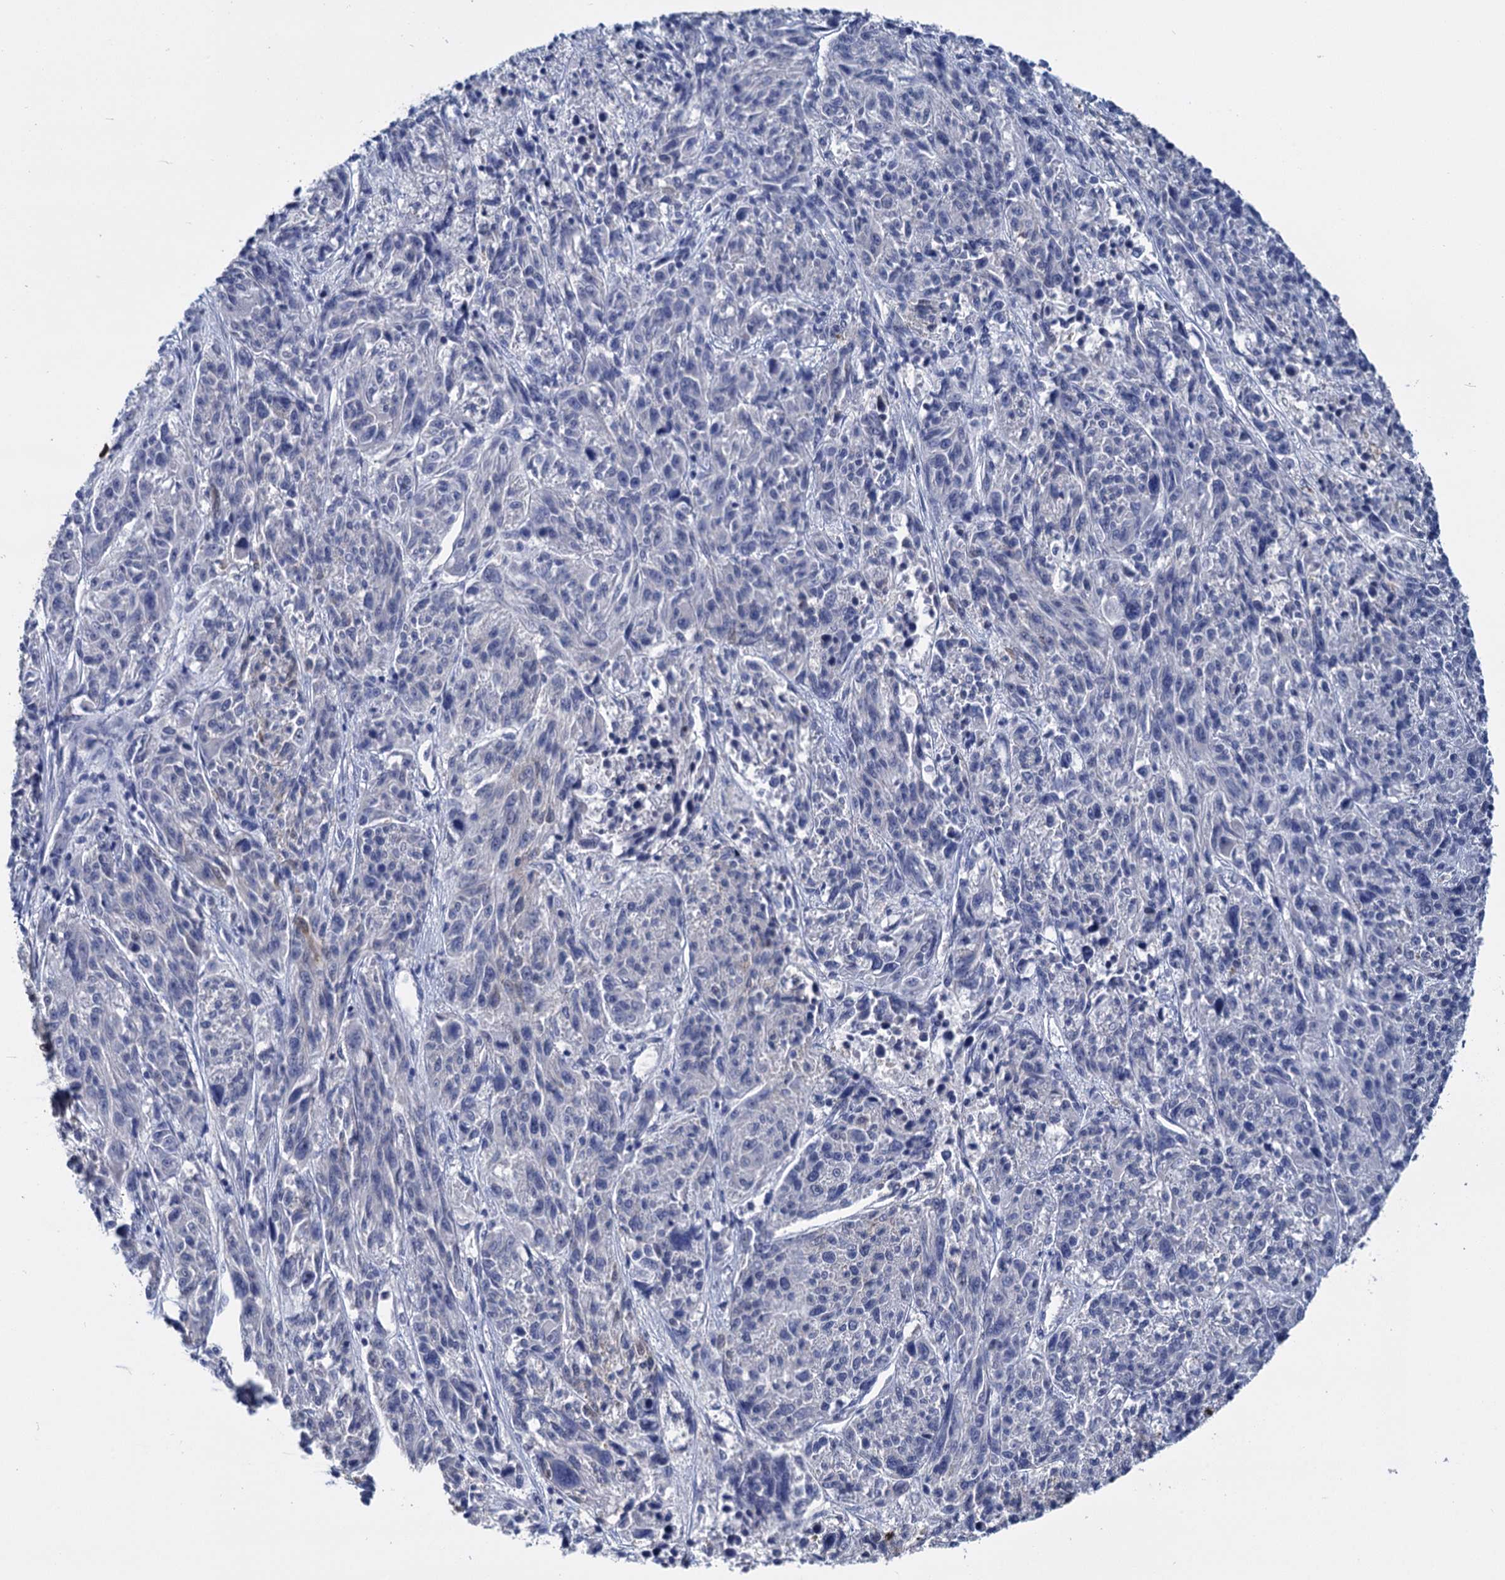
{"staining": {"intensity": "negative", "quantity": "none", "location": "none"}, "tissue": "melanoma", "cell_type": "Tumor cells", "image_type": "cancer", "snomed": [{"axis": "morphology", "description": "Malignant melanoma, NOS"}, {"axis": "topography", "description": "Skin"}], "caption": "DAB immunohistochemical staining of malignant melanoma displays no significant staining in tumor cells. (DAB IHC visualized using brightfield microscopy, high magnification).", "gene": "GSTM3", "patient": {"sex": "male", "age": 53}}